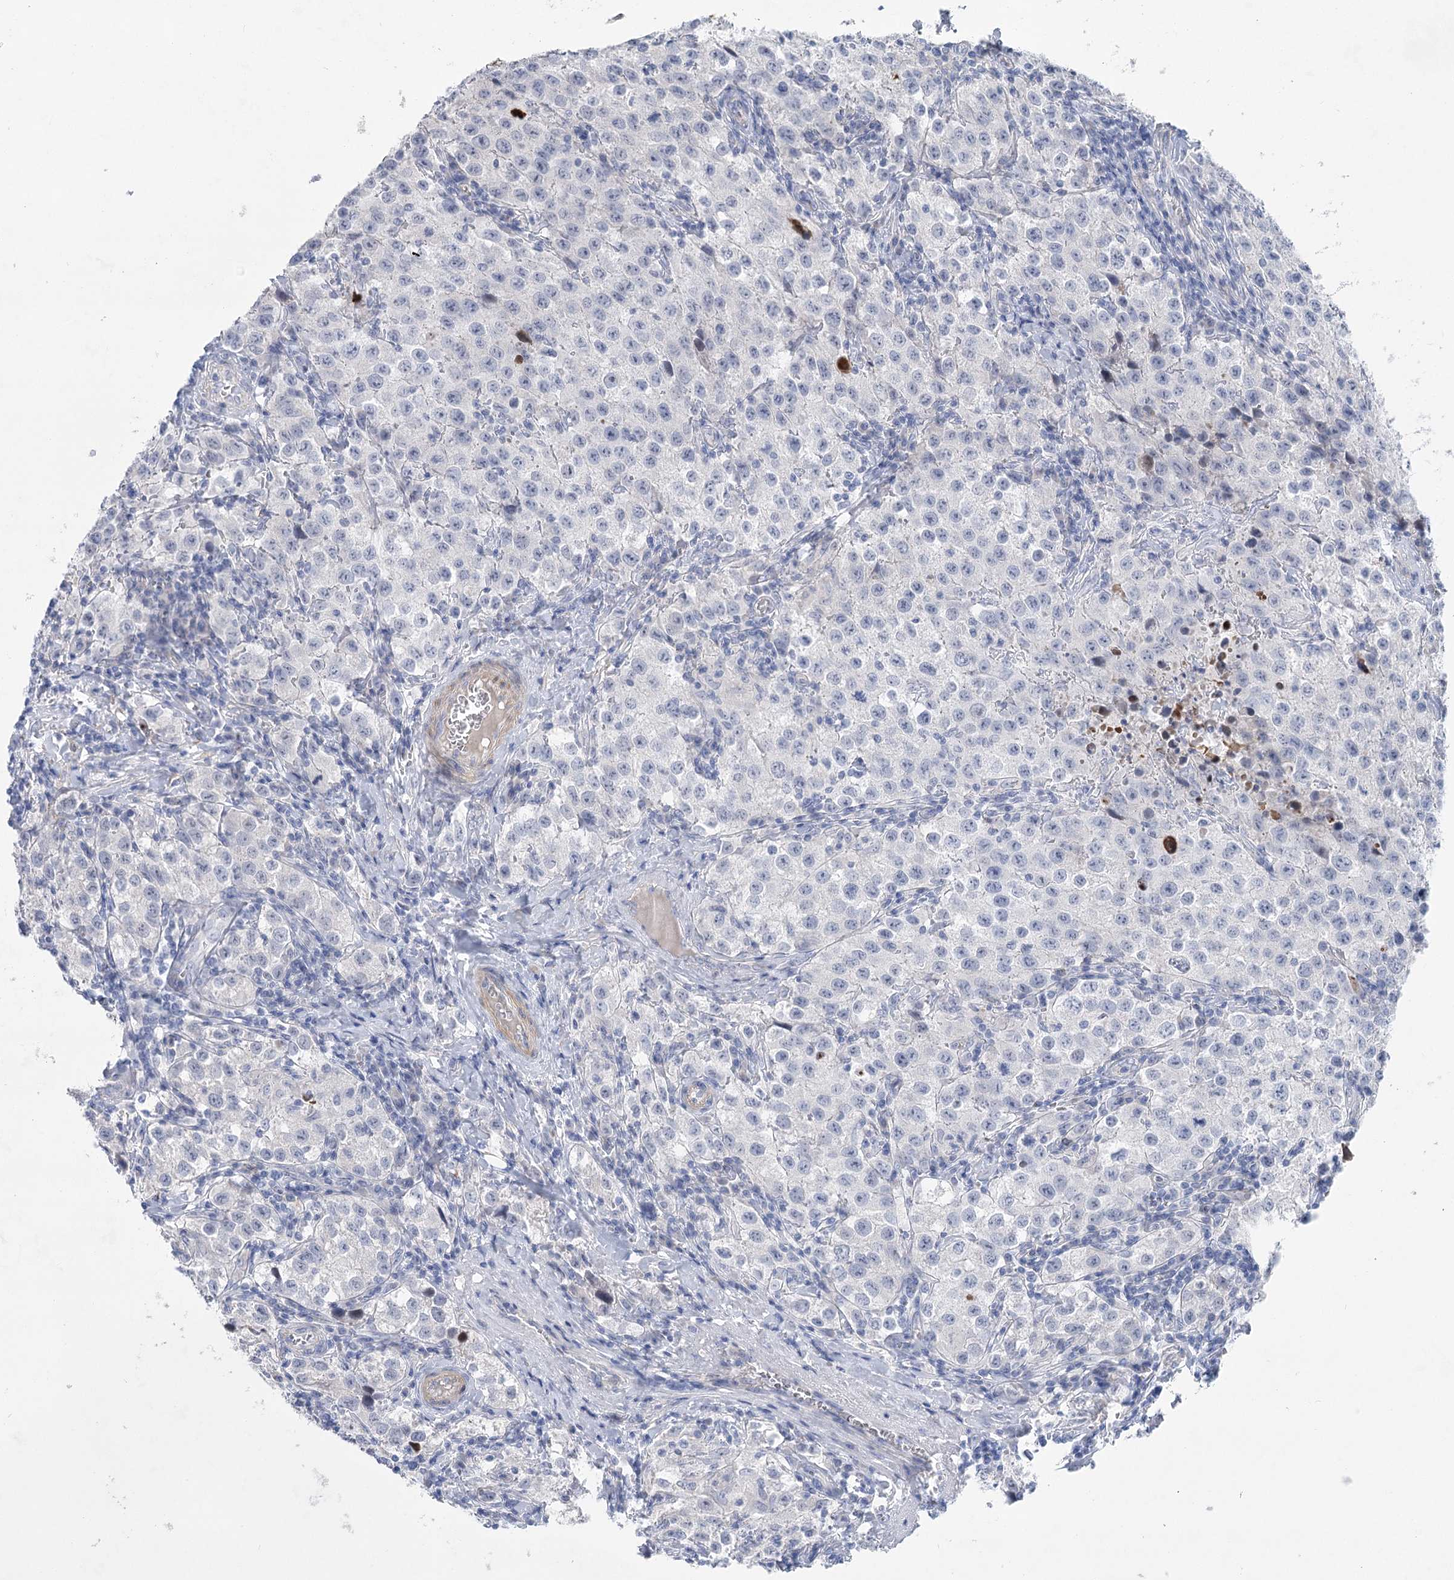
{"staining": {"intensity": "negative", "quantity": "none", "location": "none"}, "tissue": "testis cancer", "cell_type": "Tumor cells", "image_type": "cancer", "snomed": [{"axis": "morphology", "description": "Seminoma, NOS"}, {"axis": "morphology", "description": "Carcinoma, Embryonal, NOS"}, {"axis": "topography", "description": "Testis"}], "caption": "DAB immunohistochemical staining of human embryonal carcinoma (testis) displays no significant staining in tumor cells.", "gene": "WDR74", "patient": {"sex": "male", "age": 43}}